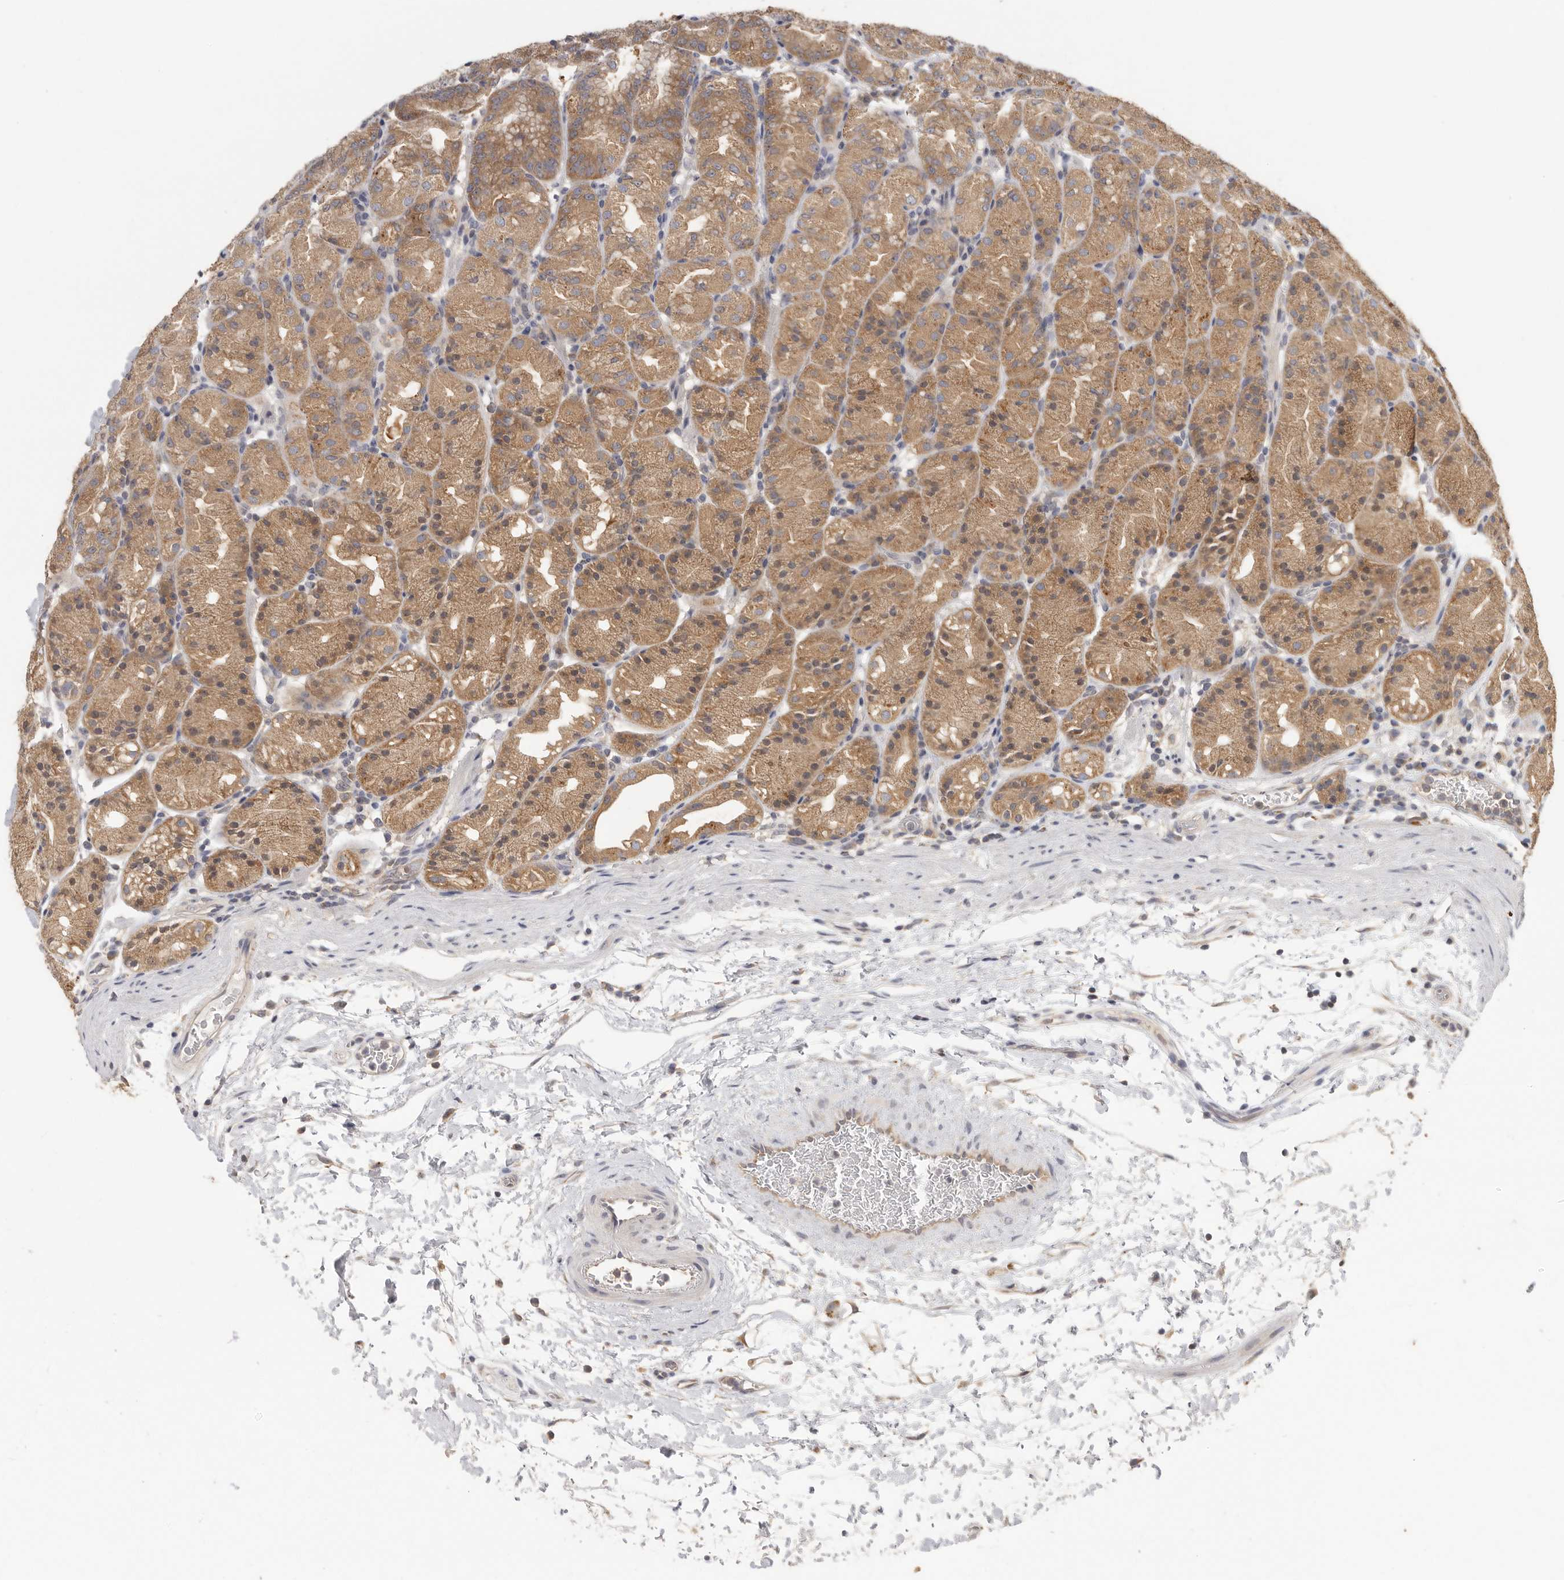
{"staining": {"intensity": "moderate", "quantity": ">75%", "location": "cytoplasmic/membranous"}, "tissue": "stomach", "cell_type": "Glandular cells", "image_type": "normal", "snomed": [{"axis": "morphology", "description": "Normal tissue, NOS"}, {"axis": "topography", "description": "Stomach, upper"}], "caption": "A brown stain shows moderate cytoplasmic/membranous staining of a protein in glandular cells of benign stomach. (DAB IHC, brown staining for protein, blue staining for nuclei).", "gene": "CCT8", "patient": {"sex": "male", "age": 48}}